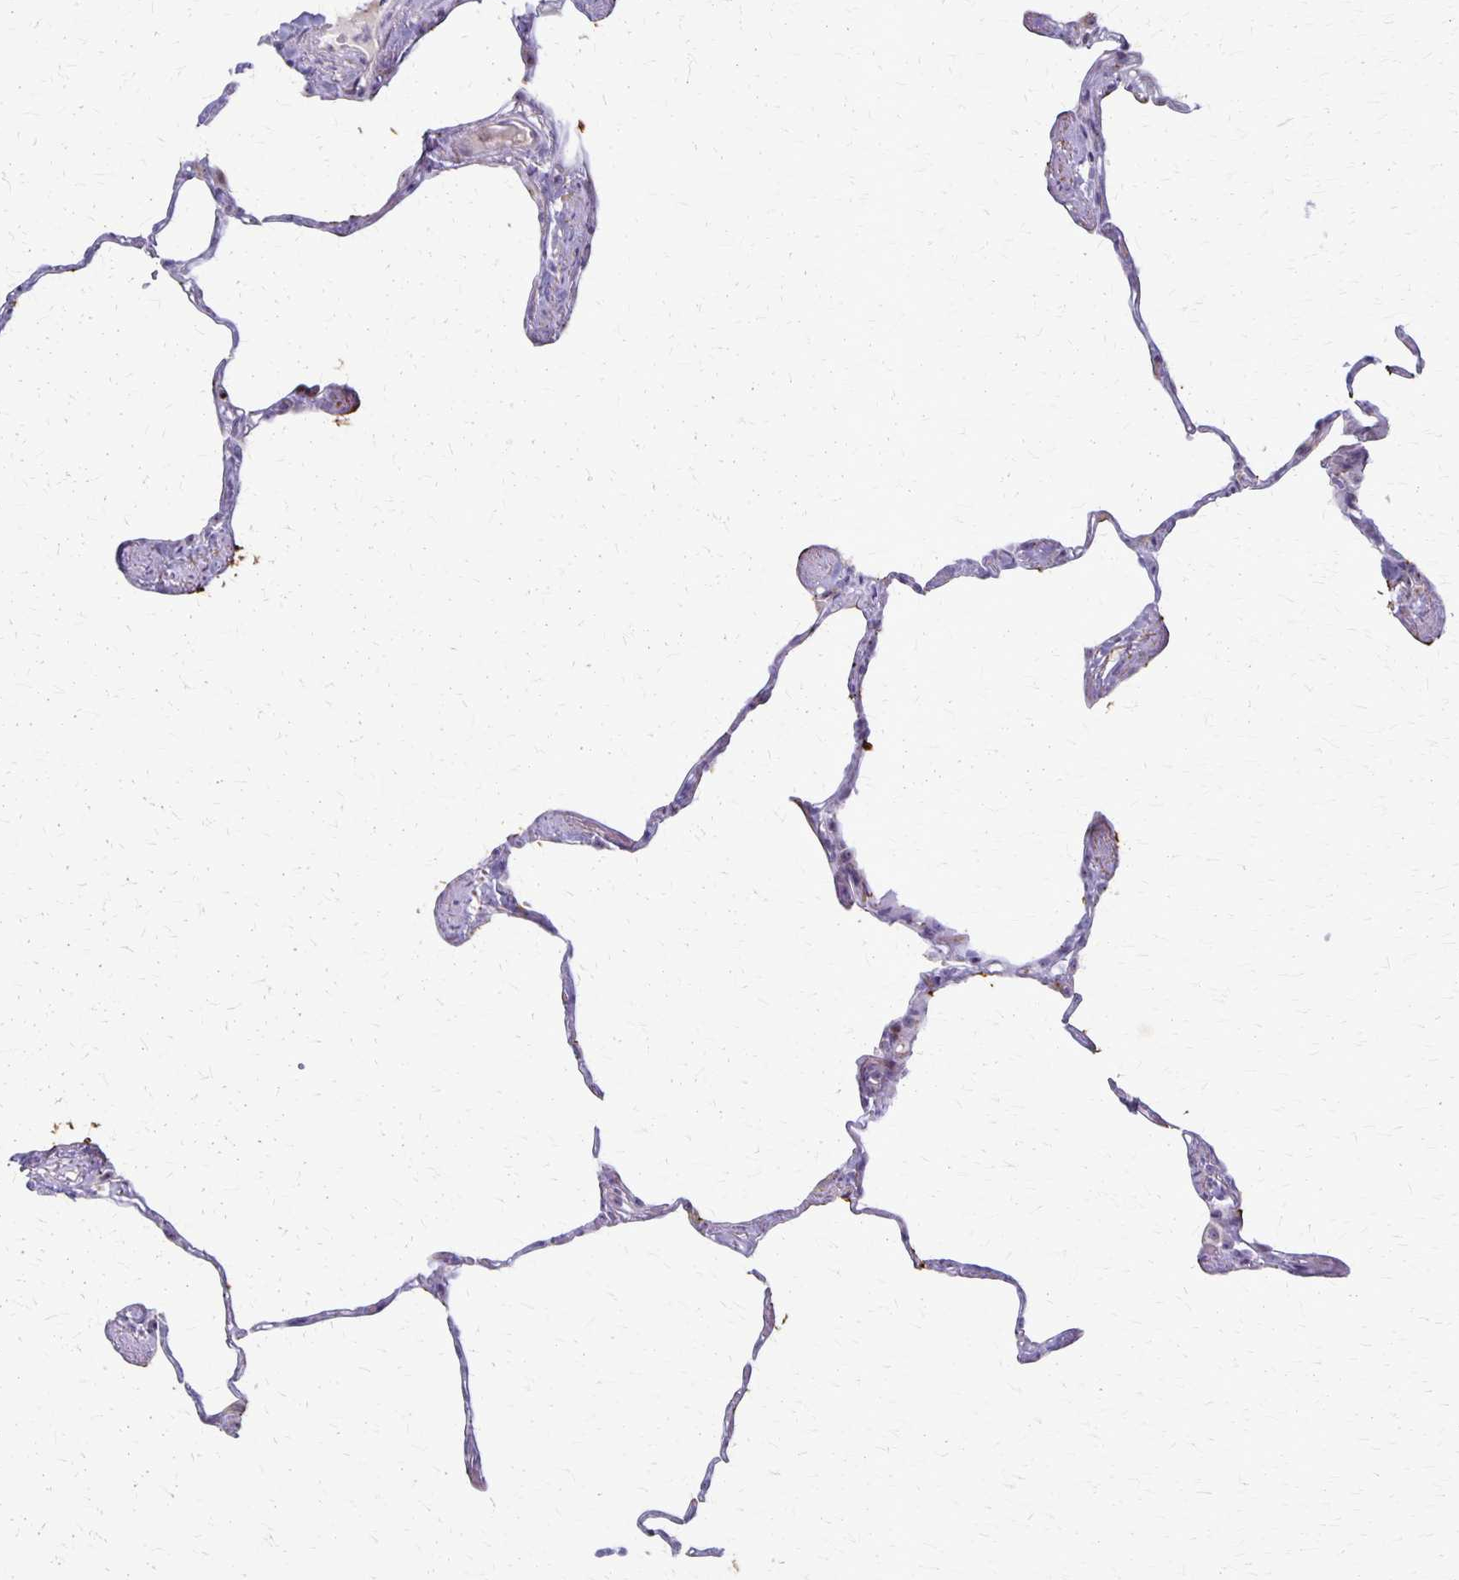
{"staining": {"intensity": "negative", "quantity": "none", "location": "none"}, "tissue": "lung", "cell_type": "Alveolar cells", "image_type": "normal", "snomed": [{"axis": "morphology", "description": "Normal tissue, NOS"}, {"axis": "topography", "description": "Lung"}], "caption": "High magnification brightfield microscopy of benign lung stained with DAB (3,3'-diaminobenzidine) (brown) and counterstained with hematoxylin (blue): alveolar cells show no significant expression.", "gene": "DLK2", "patient": {"sex": "male", "age": 65}}